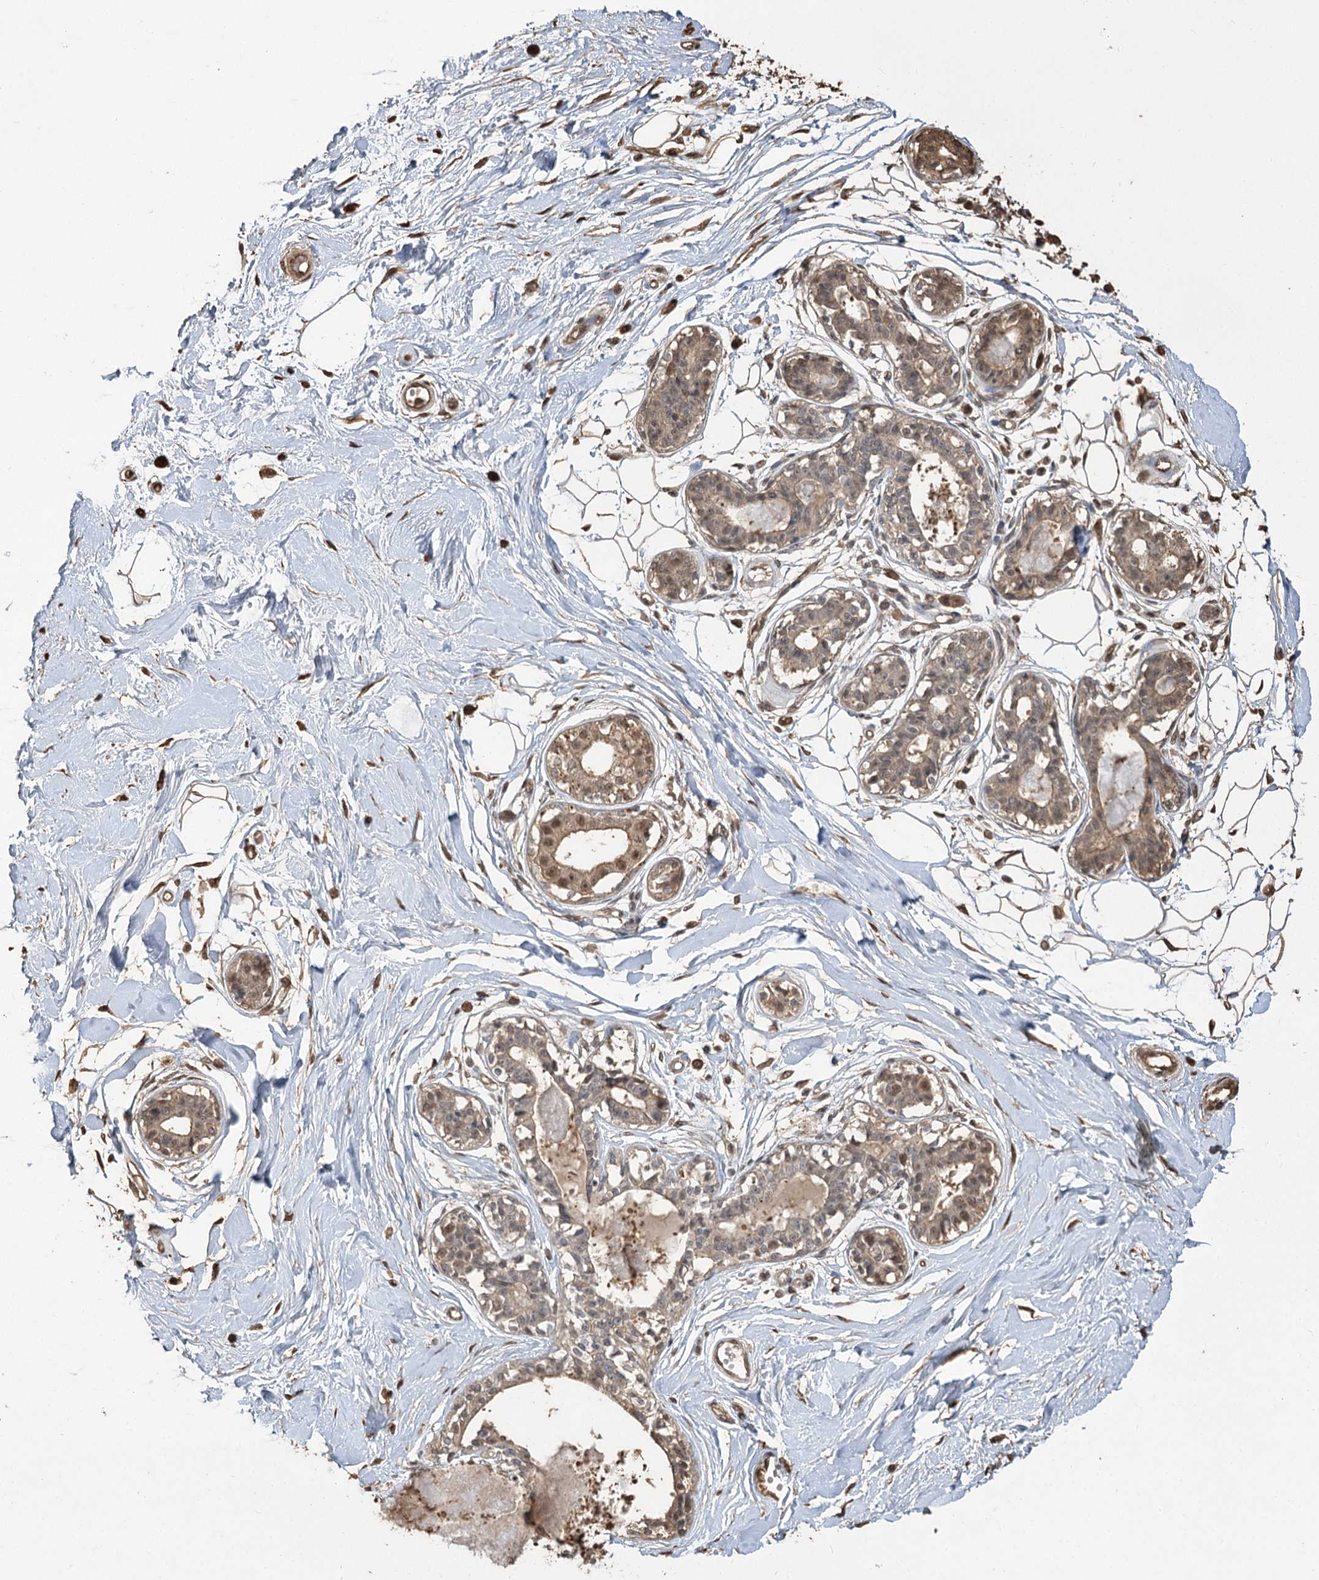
{"staining": {"intensity": "moderate", "quantity": ">75%", "location": "cytoplasmic/membranous,nuclear"}, "tissue": "breast", "cell_type": "Adipocytes", "image_type": "normal", "snomed": [{"axis": "morphology", "description": "Normal tissue, NOS"}, {"axis": "topography", "description": "Breast"}], "caption": "Immunohistochemical staining of normal breast demonstrates >75% levels of moderate cytoplasmic/membranous,nuclear protein positivity in about >75% of adipocytes.", "gene": "PLCH1", "patient": {"sex": "female", "age": 45}}